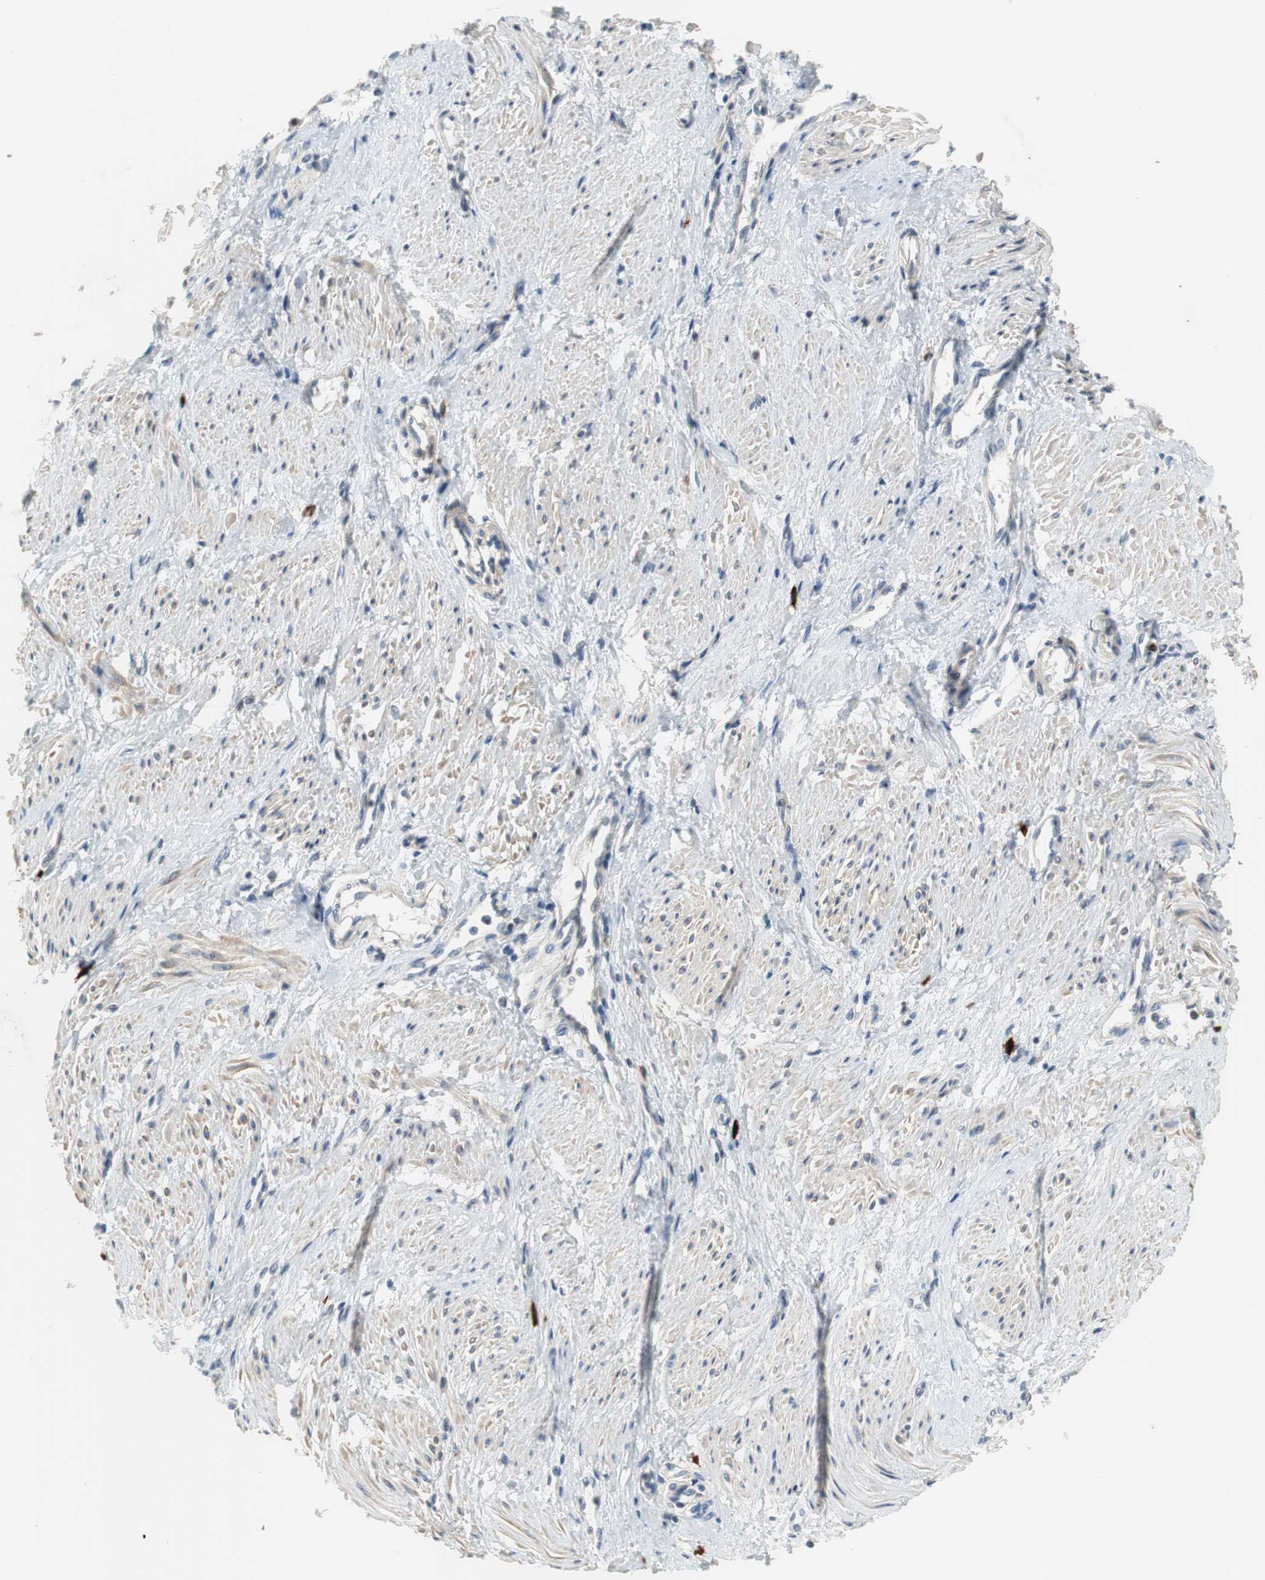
{"staining": {"intensity": "weak", "quantity": "25%-75%", "location": "cytoplasmic/membranous"}, "tissue": "smooth muscle", "cell_type": "Smooth muscle cells", "image_type": "normal", "snomed": [{"axis": "morphology", "description": "Normal tissue, NOS"}, {"axis": "topography", "description": "Smooth muscle"}, {"axis": "topography", "description": "Uterus"}], "caption": "Immunohistochemistry (IHC) micrograph of normal smooth muscle: human smooth muscle stained using immunohistochemistry (IHC) demonstrates low levels of weak protein expression localized specifically in the cytoplasmic/membranous of smooth muscle cells, appearing as a cytoplasmic/membranous brown color.", "gene": "COL12A1", "patient": {"sex": "female", "age": 39}}